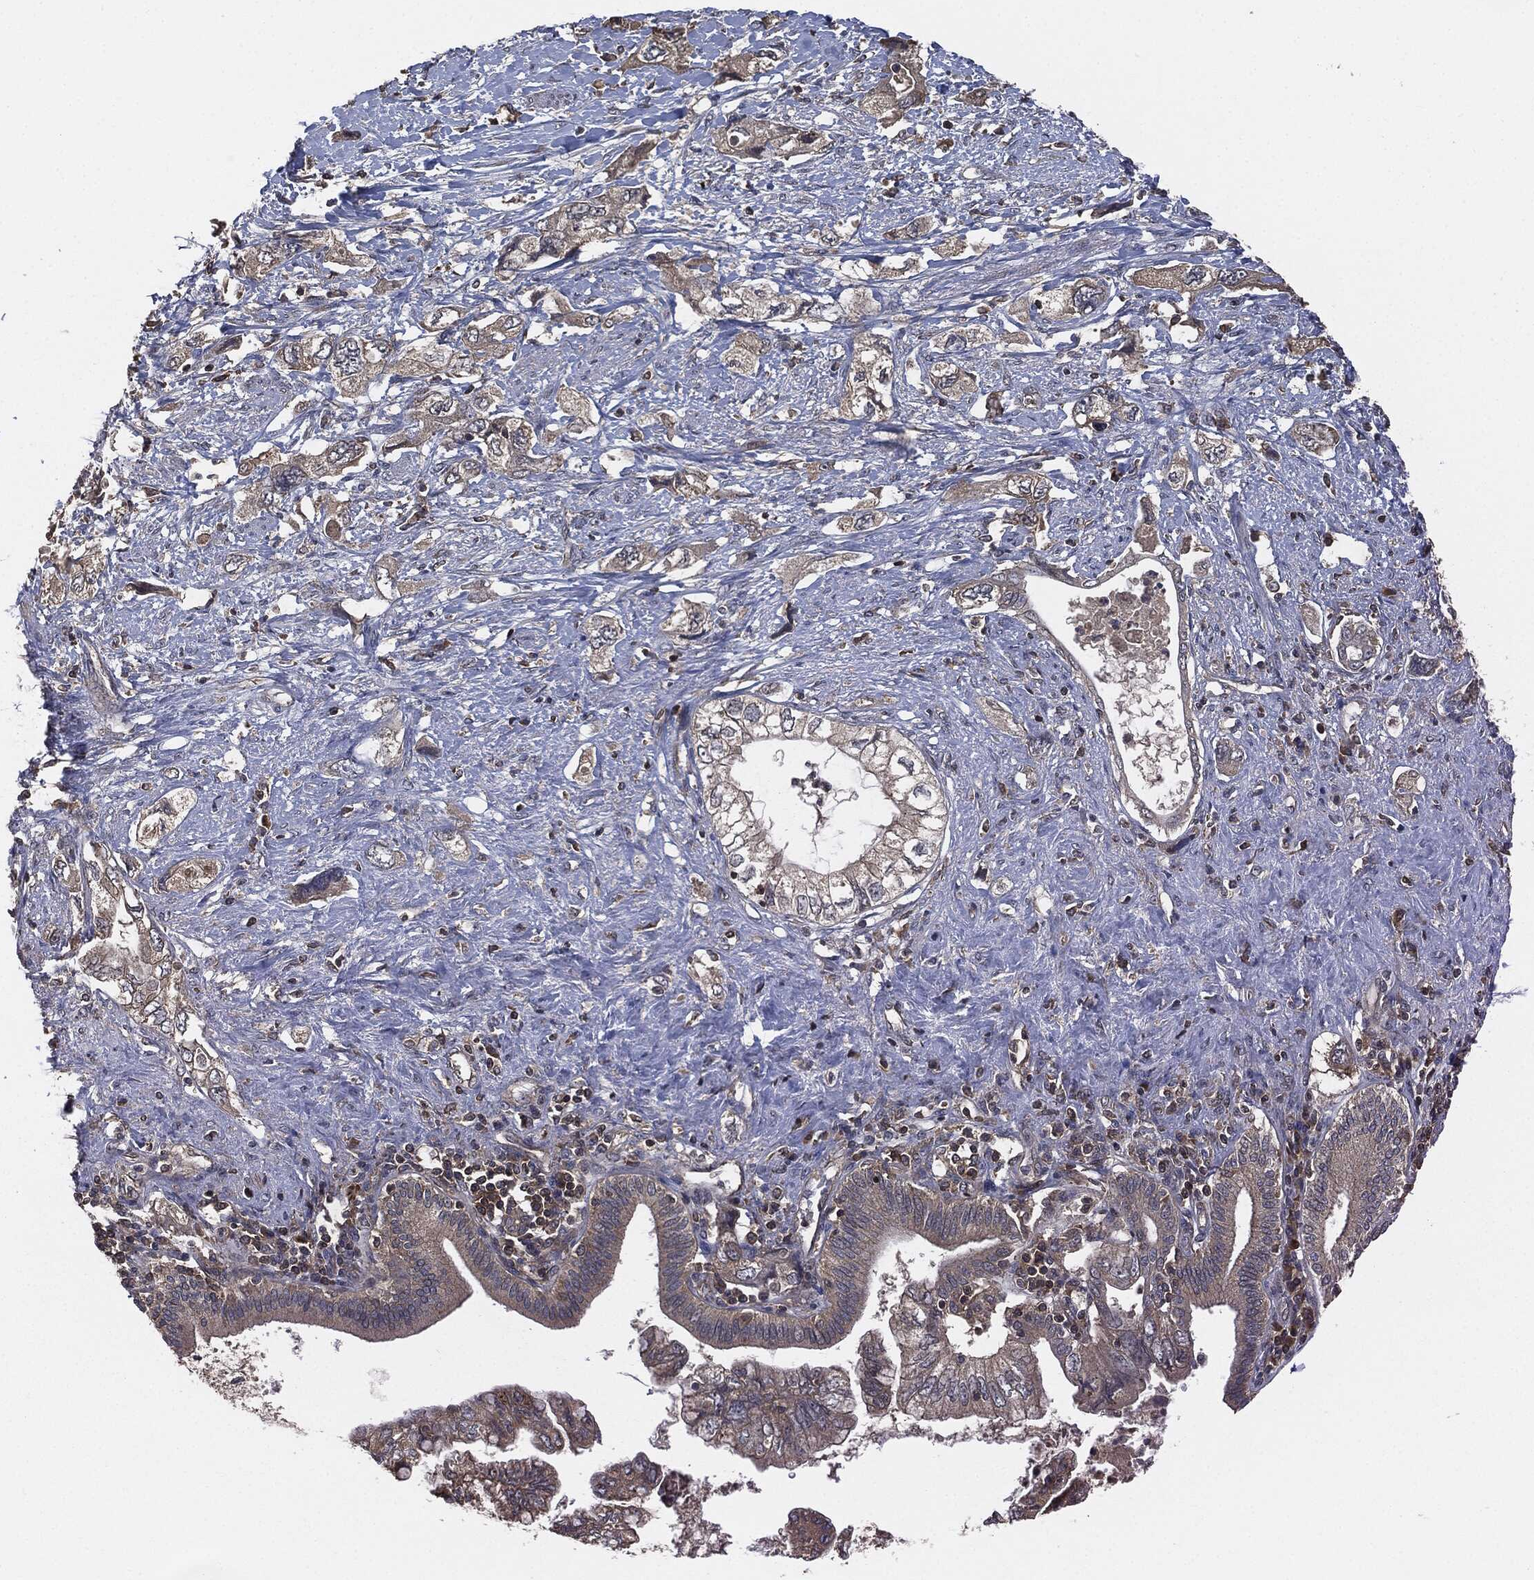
{"staining": {"intensity": "negative", "quantity": "none", "location": "none"}, "tissue": "pancreatic cancer", "cell_type": "Tumor cells", "image_type": "cancer", "snomed": [{"axis": "morphology", "description": "Adenocarcinoma, NOS"}, {"axis": "topography", "description": "Pancreas"}], "caption": "High power microscopy image of an immunohistochemistry (IHC) image of pancreatic cancer (adenocarcinoma), revealing no significant staining in tumor cells. (DAB IHC, high magnification).", "gene": "ERBIN", "patient": {"sex": "female", "age": 73}}